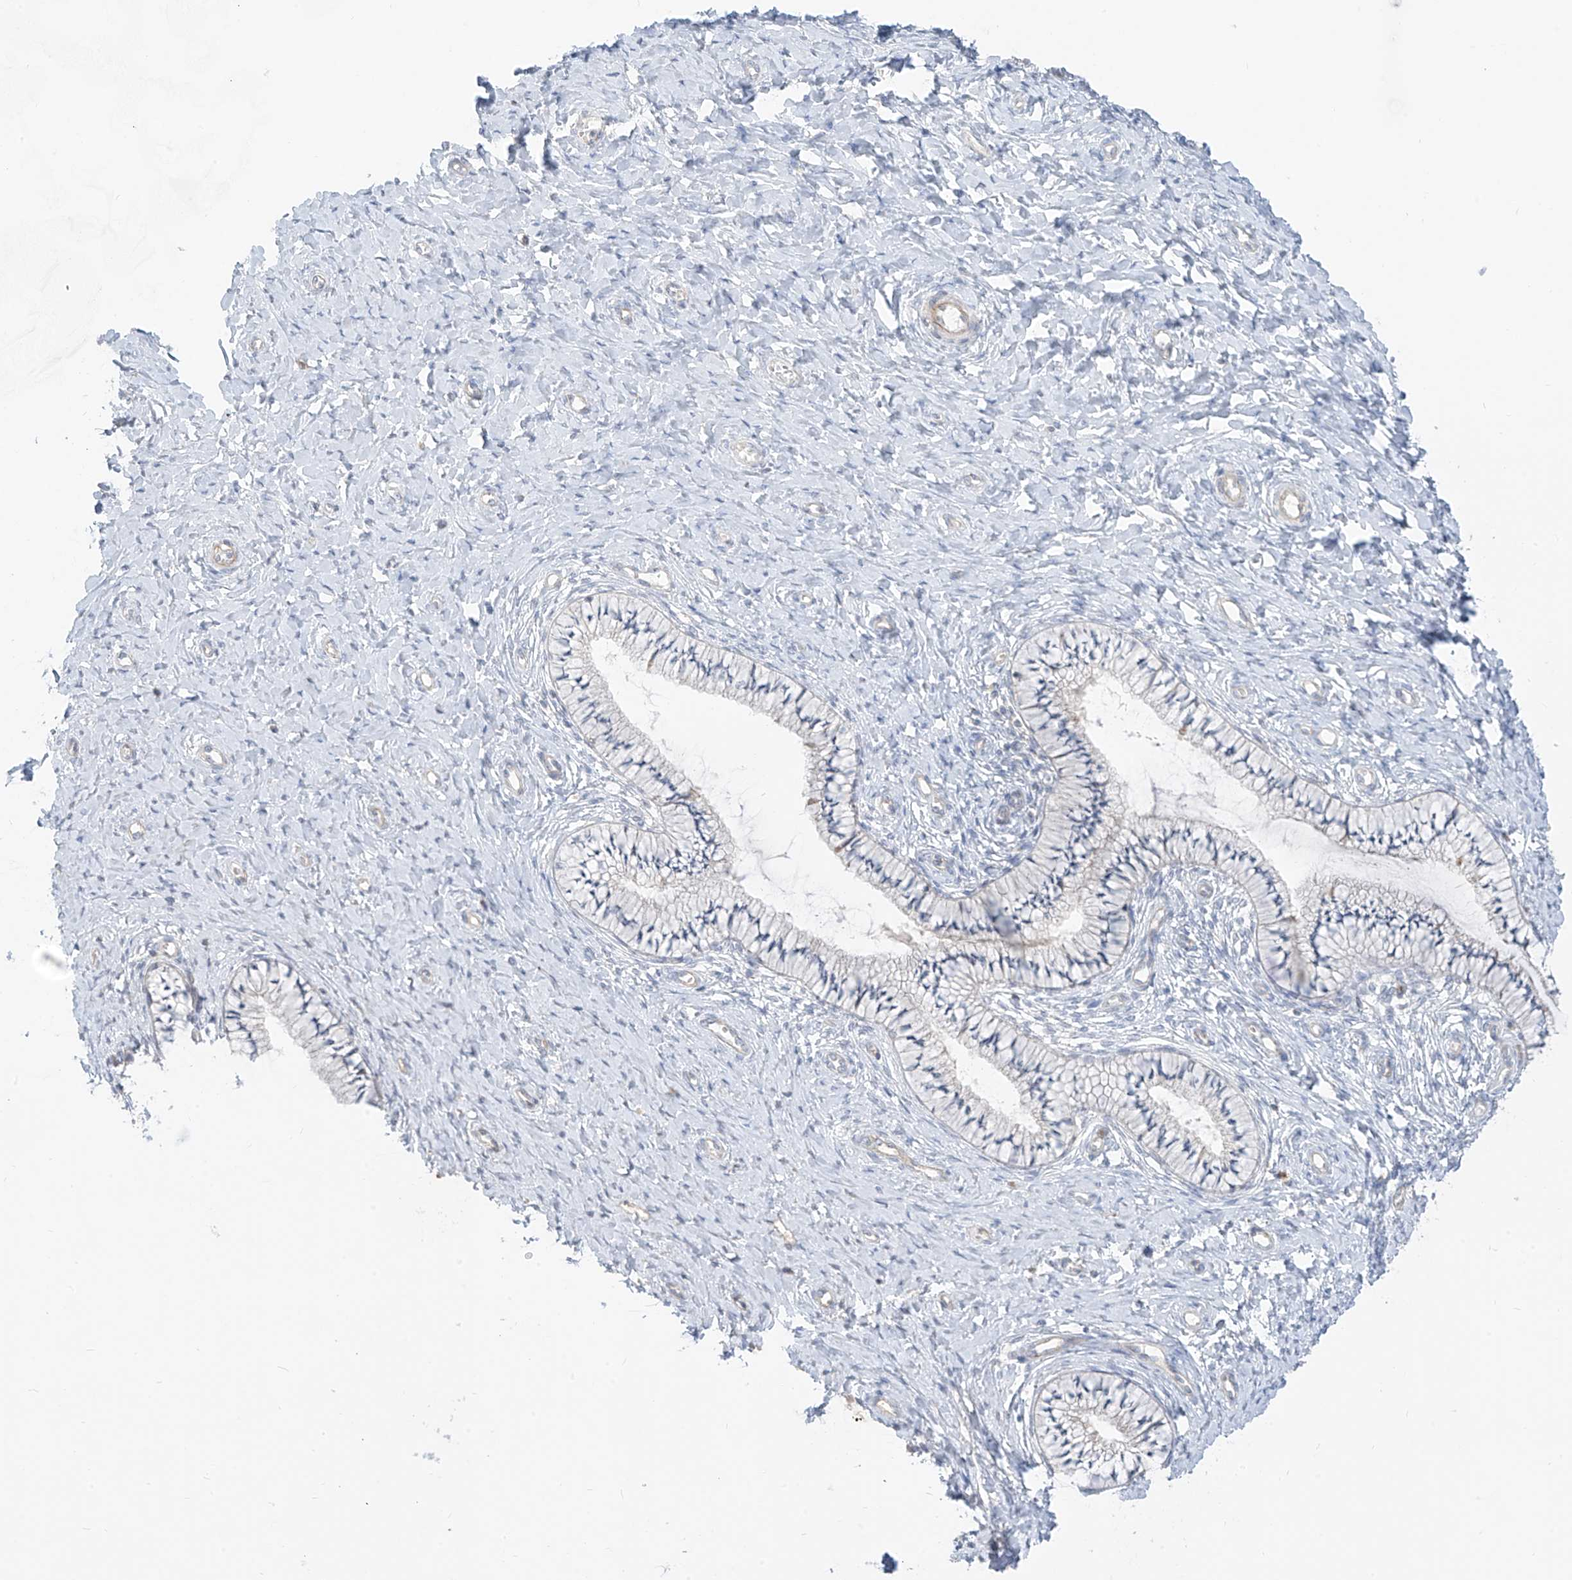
{"staining": {"intensity": "negative", "quantity": "none", "location": "none"}, "tissue": "cervix", "cell_type": "Glandular cells", "image_type": "normal", "snomed": [{"axis": "morphology", "description": "Normal tissue, NOS"}, {"axis": "topography", "description": "Cervix"}], "caption": "Photomicrograph shows no significant protein expression in glandular cells of unremarkable cervix. (Stains: DAB (3,3'-diaminobenzidine) immunohistochemistry (IHC) with hematoxylin counter stain, Microscopy: brightfield microscopy at high magnification).", "gene": "C2orf42", "patient": {"sex": "female", "age": 36}}